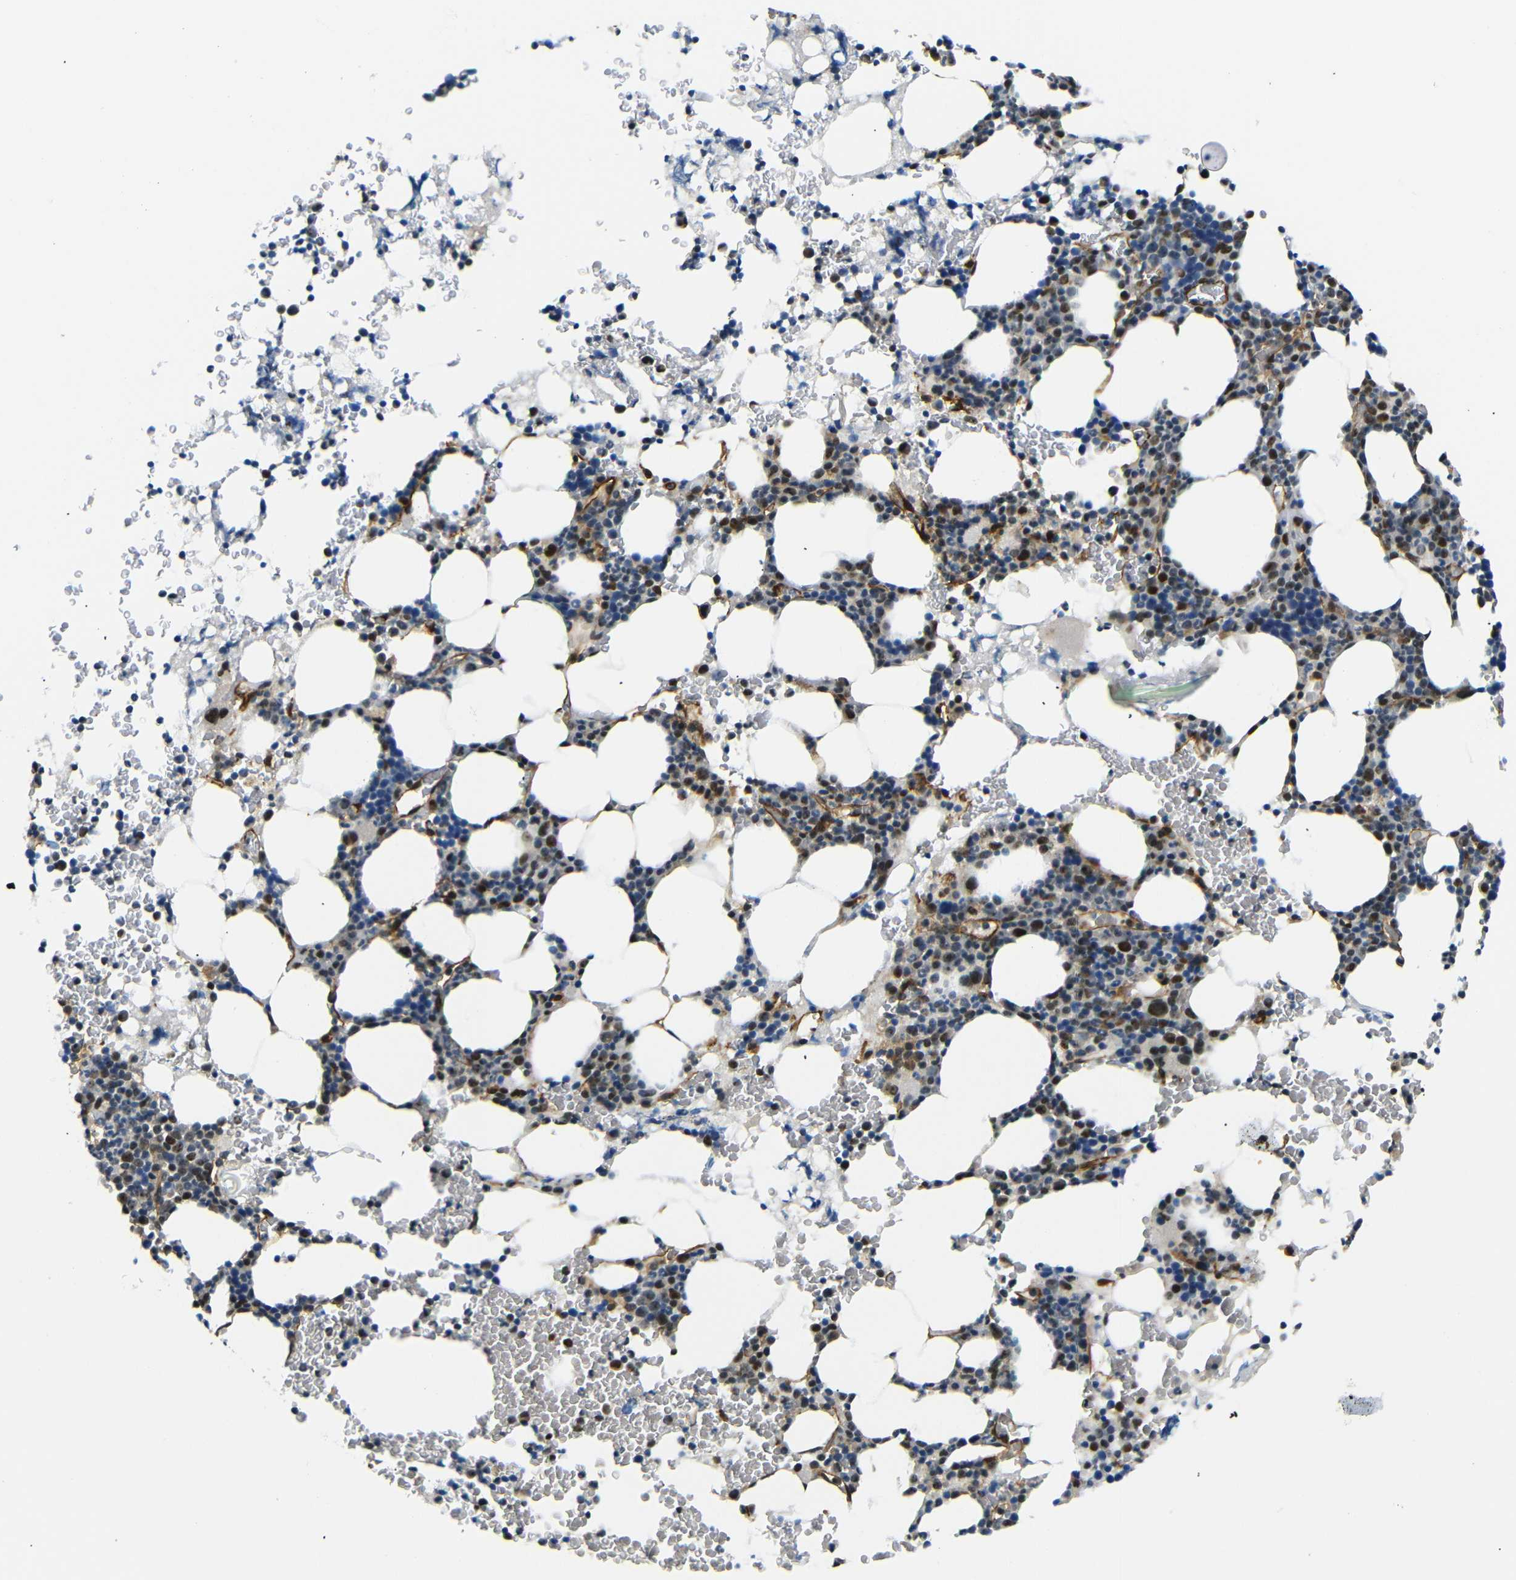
{"staining": {"intensity": "strong", "quantity": "<25%", "location": "nuclear"}, "tissue": "bone marrow", "cell_type": "Hematopoietic cells", "image_type": "normal", "snomed": [{"axis": "morphology", "description": "Normal tissue, NOS"}, {"axis": "morphology", "description": "Inflammation, NOS"}, {"axis": "topography", "description": "Bone marrow"}], "caption": "Hematopoietic cells exhibit strong nuclear positivity in about <25% of cells in unremarkable bone marrow.", "gene": "PARN", "patient": {"sex": "female", "age": 84}}